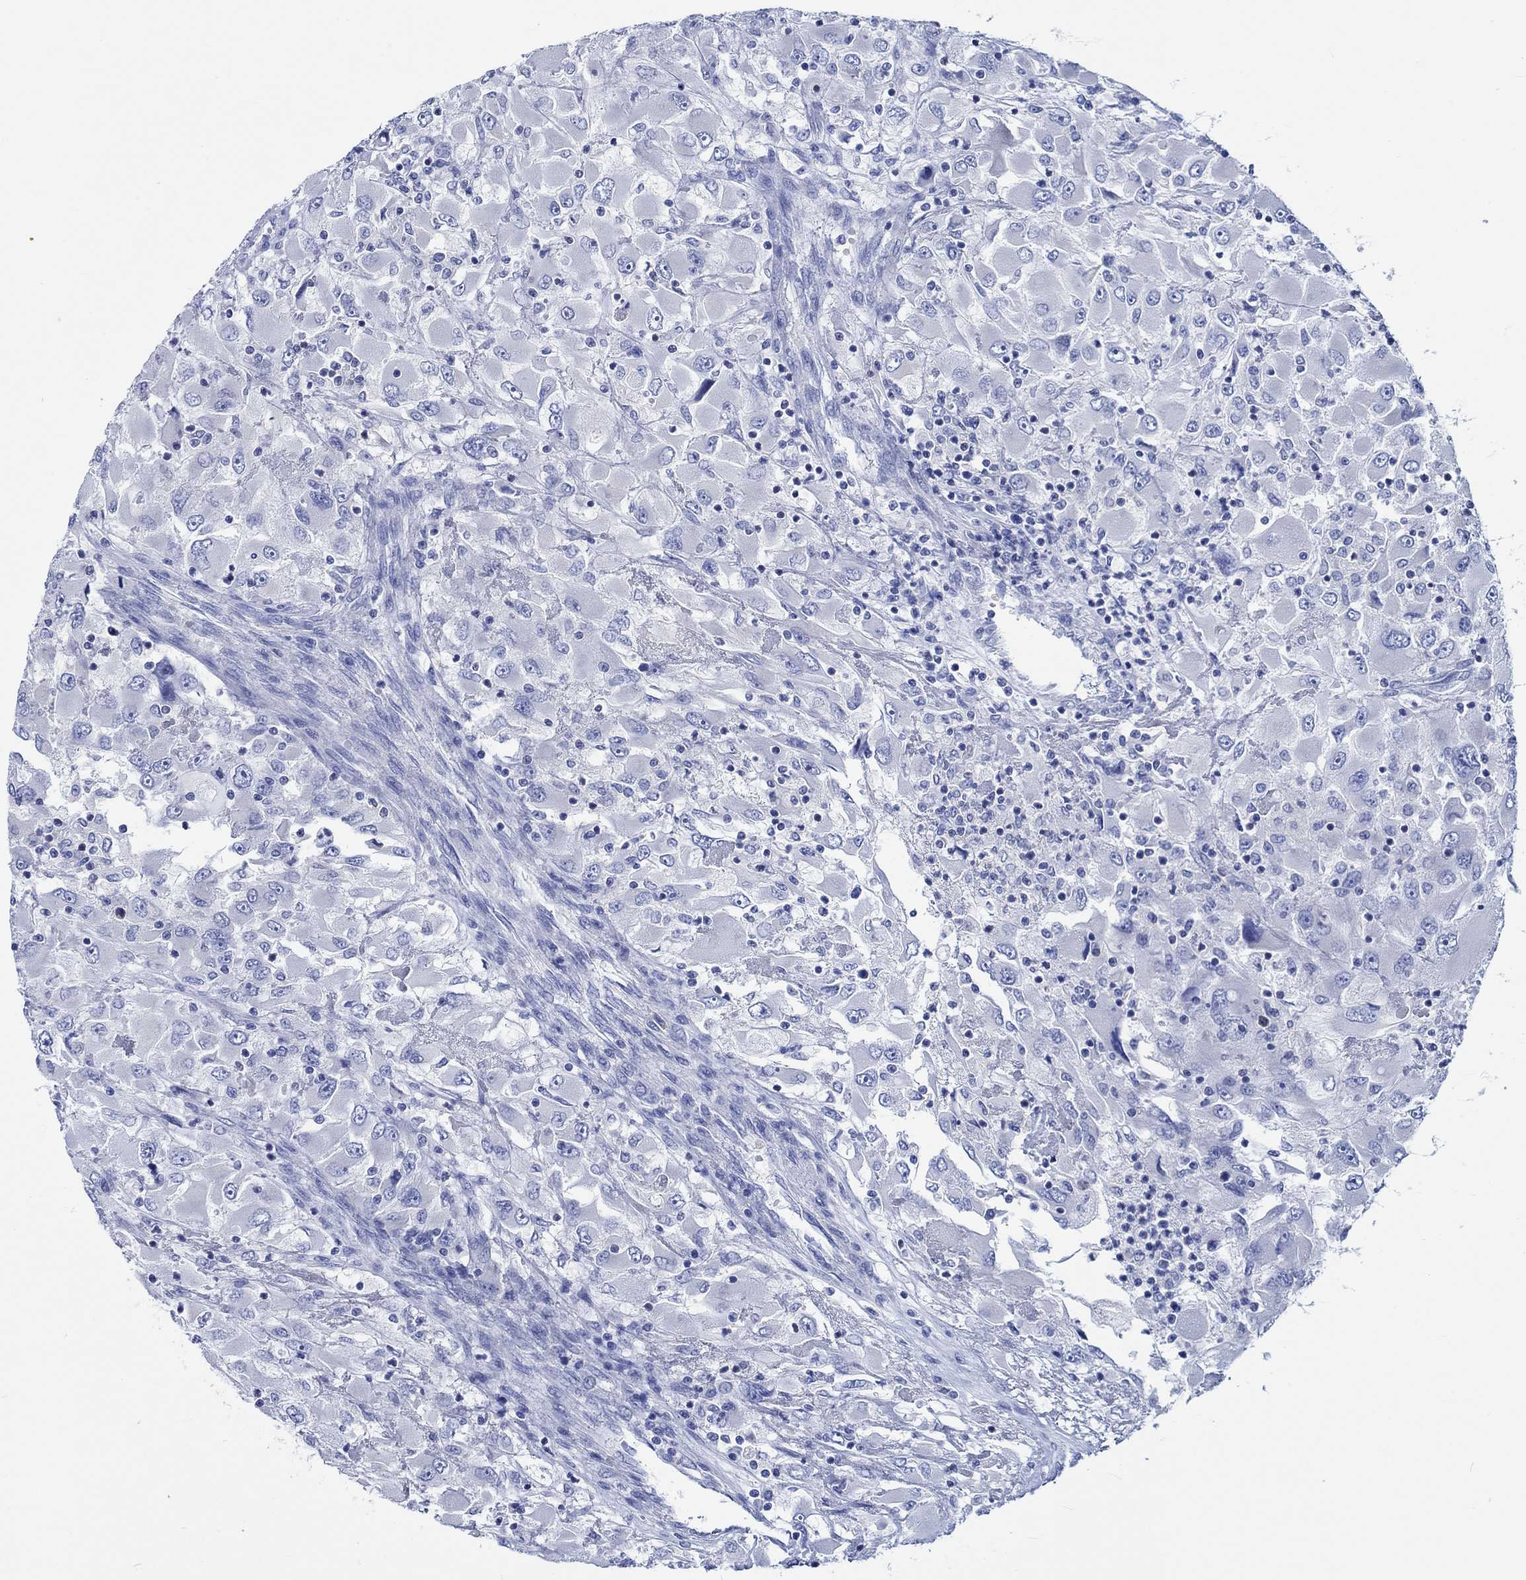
{"staining": {"intensity": "negative", "quantity": "none", "location": "none"}, "tissue": "renal cancer", "cell_type": "Tumor cells", "image_type": "cancer", "snomed": [{"axis": "morphology", "description": "Adenocarcinoma, NOS"}, {"axis": "topography", "description": "Kidney"}], "caption": "Tumor cells show no significant staining in renal adenocarcinoma.", "gene": "PTPRN2", "patient": {"sex": "female", "age": 52}}